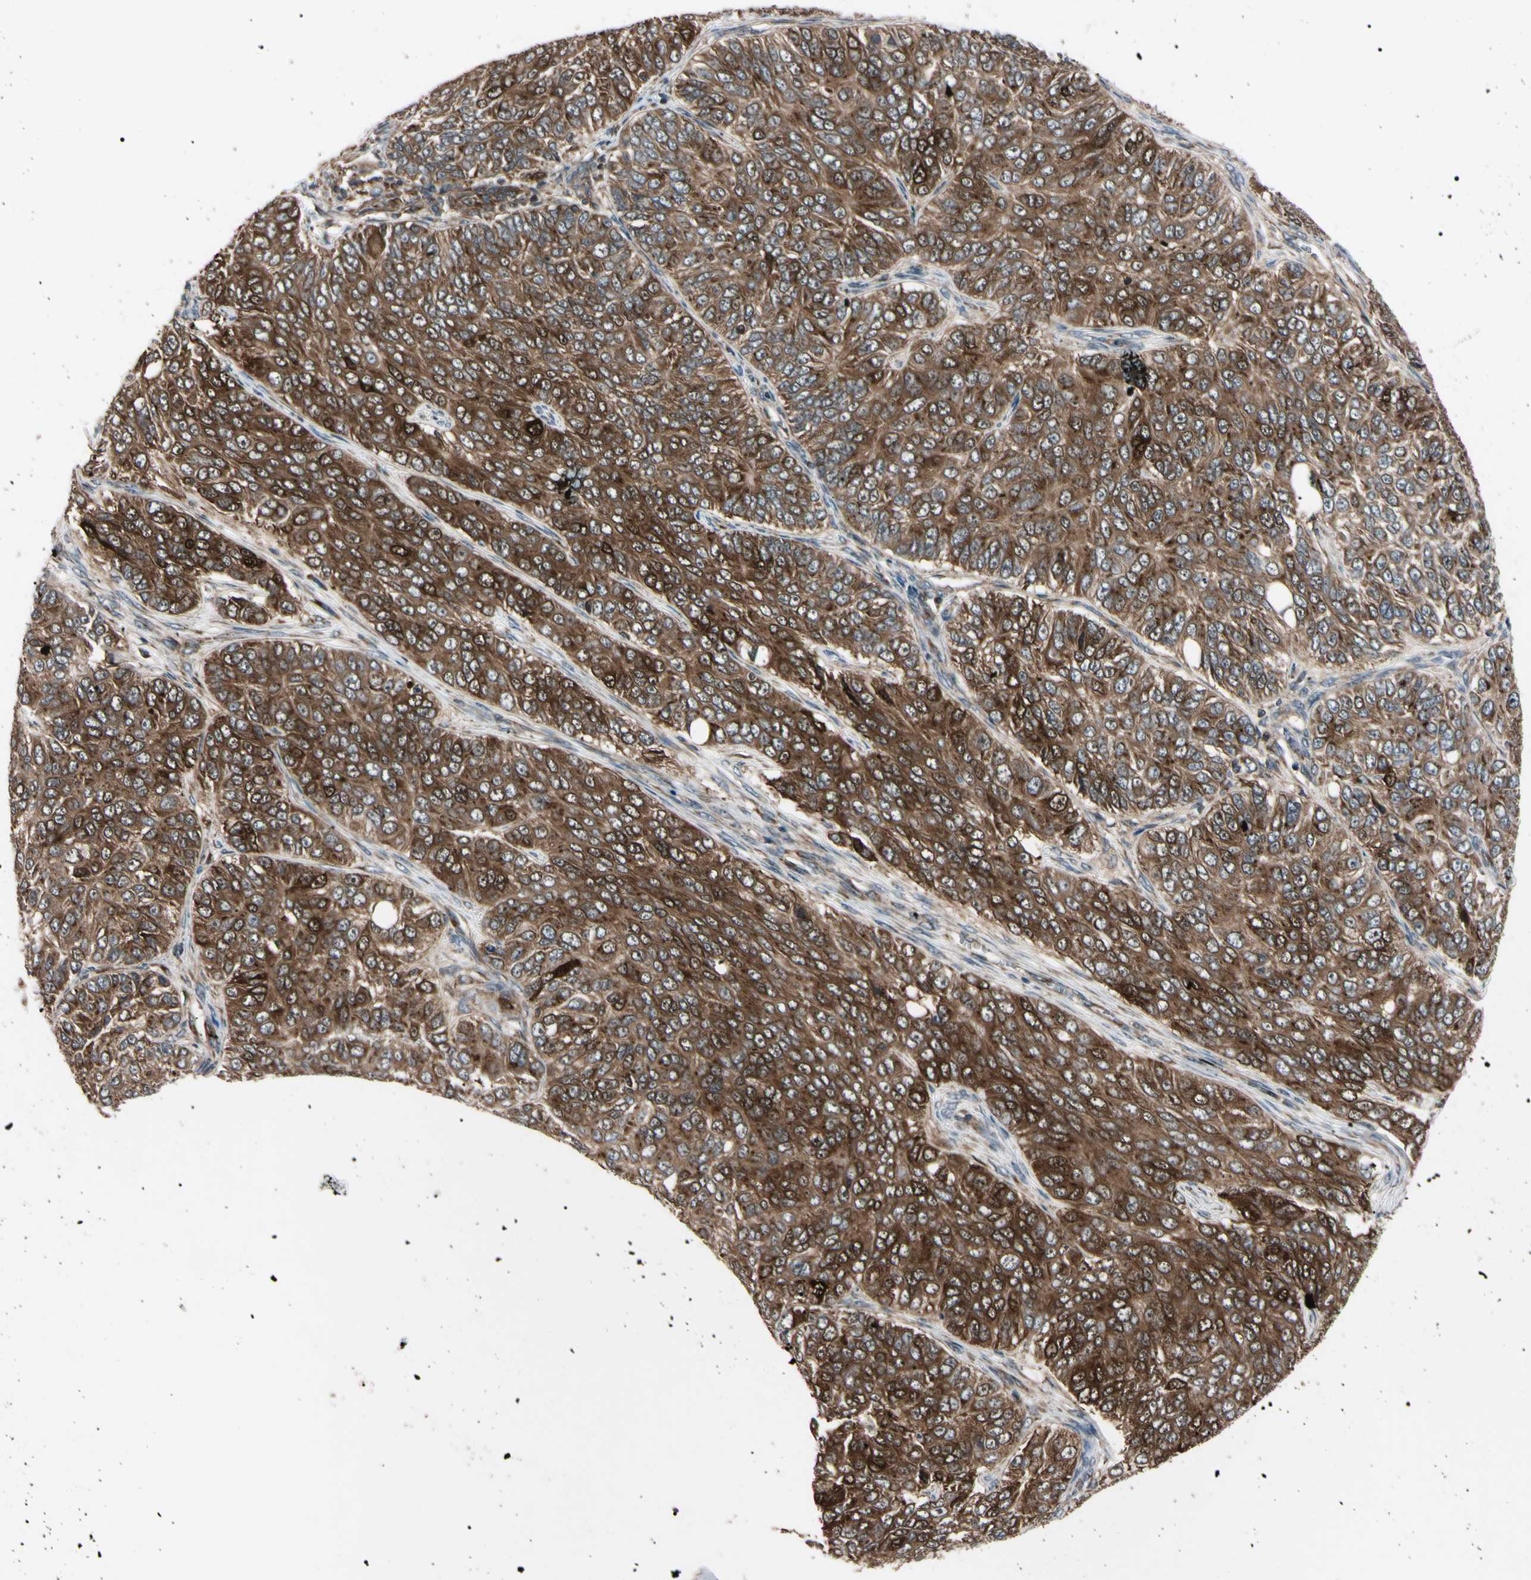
{"staining": {"intensity": "strong", "quantity": ">75%", "location": "cytoplasmic/membranous"}, "tissue": "ovarian cancer", "cell_type": "Tumor cells", "image_type": "cancer", "snomed": [{"axis": "morphology", "description": "Carcinoma, endometroid"}, {"axis": "topography", "description": "Ovary"}], "caption": "A micrograph of ovarian cancer stained for a protein displays strong cytoplasmic/membranous brown staining in tumor cells.", "gene": "GUCY1B1", "patient": {"sex": "female", "age": 51}}